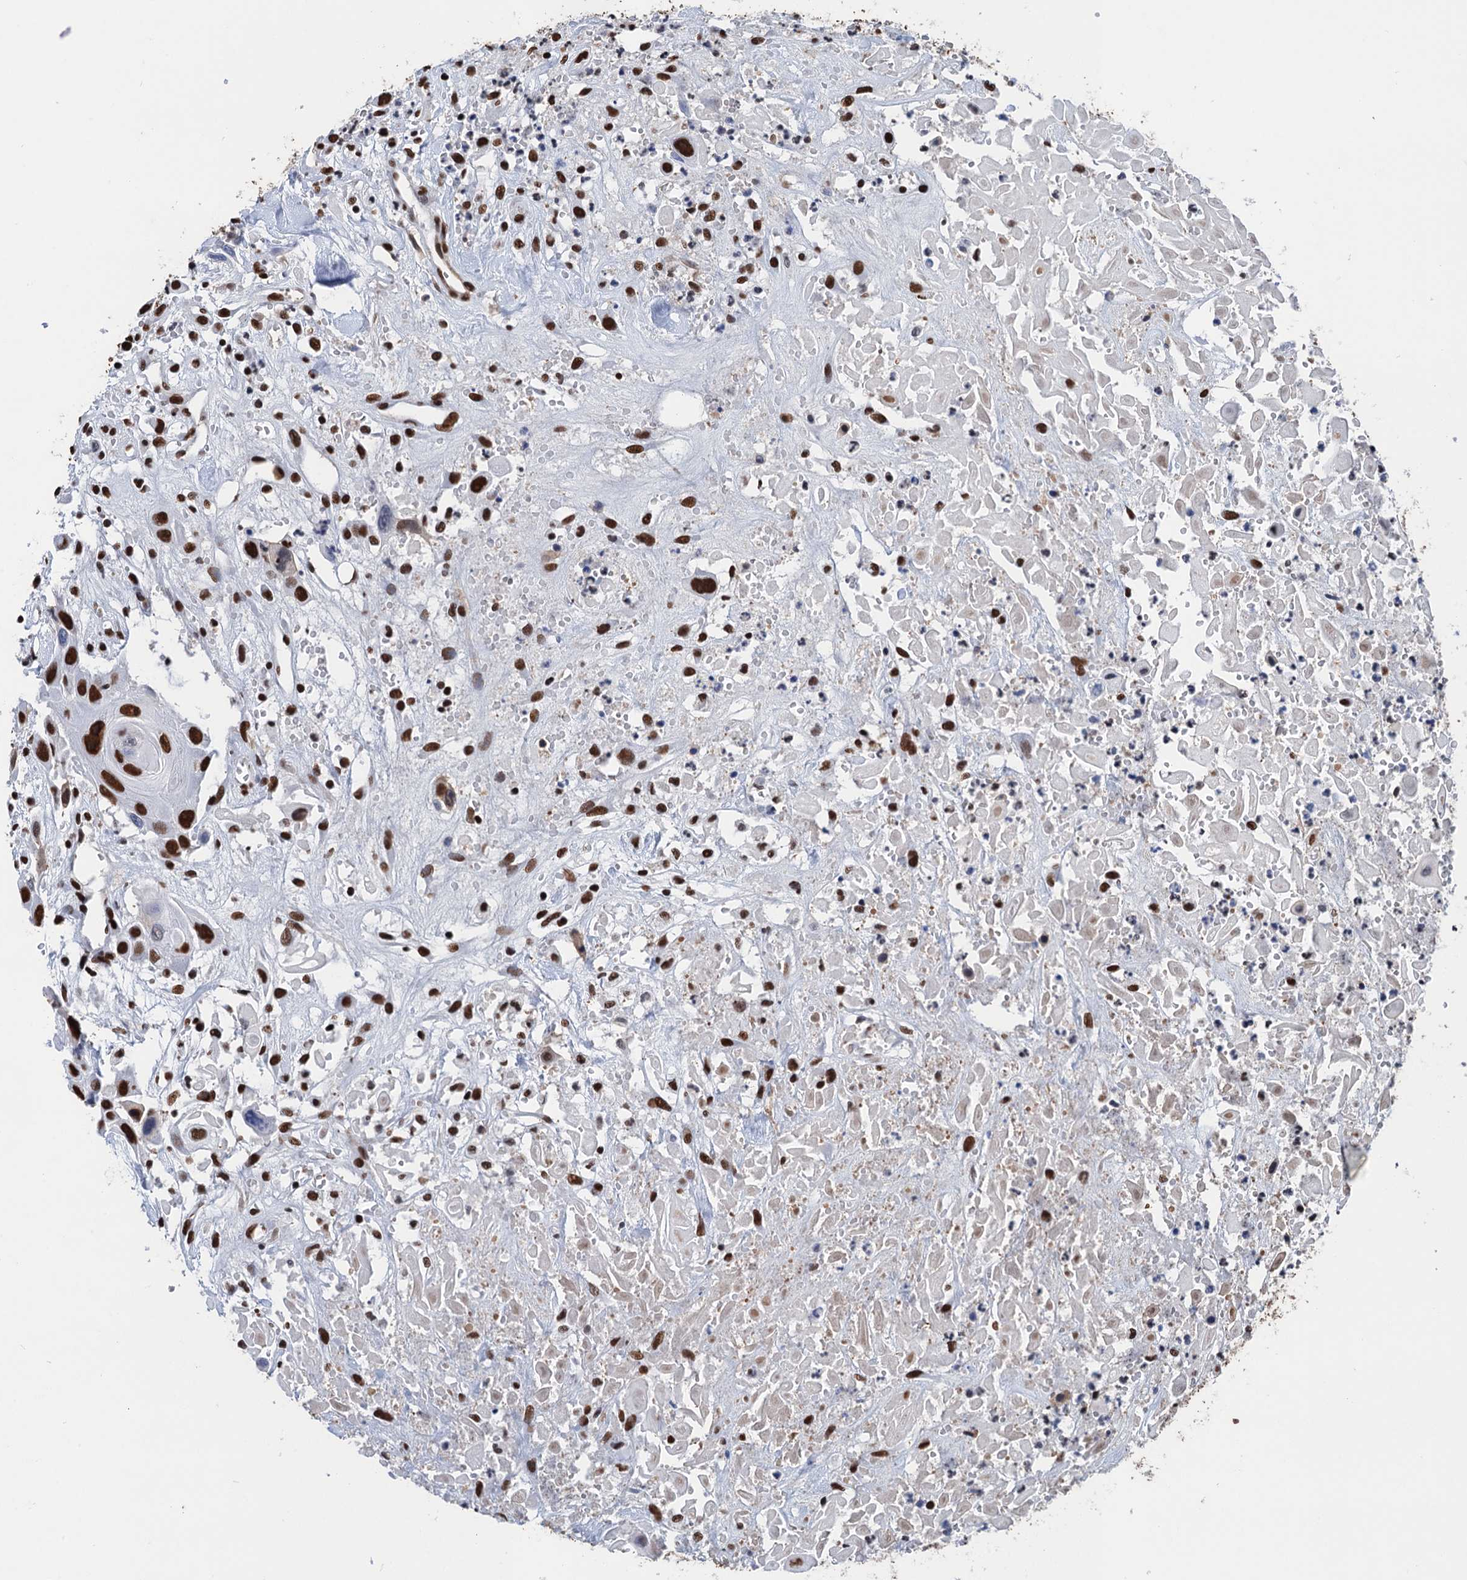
{"staining": {"intensity": "strong", "quantity": ">75%", "location": "nuclear"}, "tissue": "head and neck cancer", "cell_type": "Tumor cells", "image_type": "cancer", "snomed": [{"axis": "morphology", "description": "Squamous cell carcinoma, NOS"}, {"axis": "topography", "description": "Head-Neck"}], "caption": "There is high levels of strong nuclear expression in tumor cells of head and neck cancer, as demonstrated by immunohistochemical staining (brown color).", "gene": "UBA2", "patient": {"sex": "male", "age": 81}}